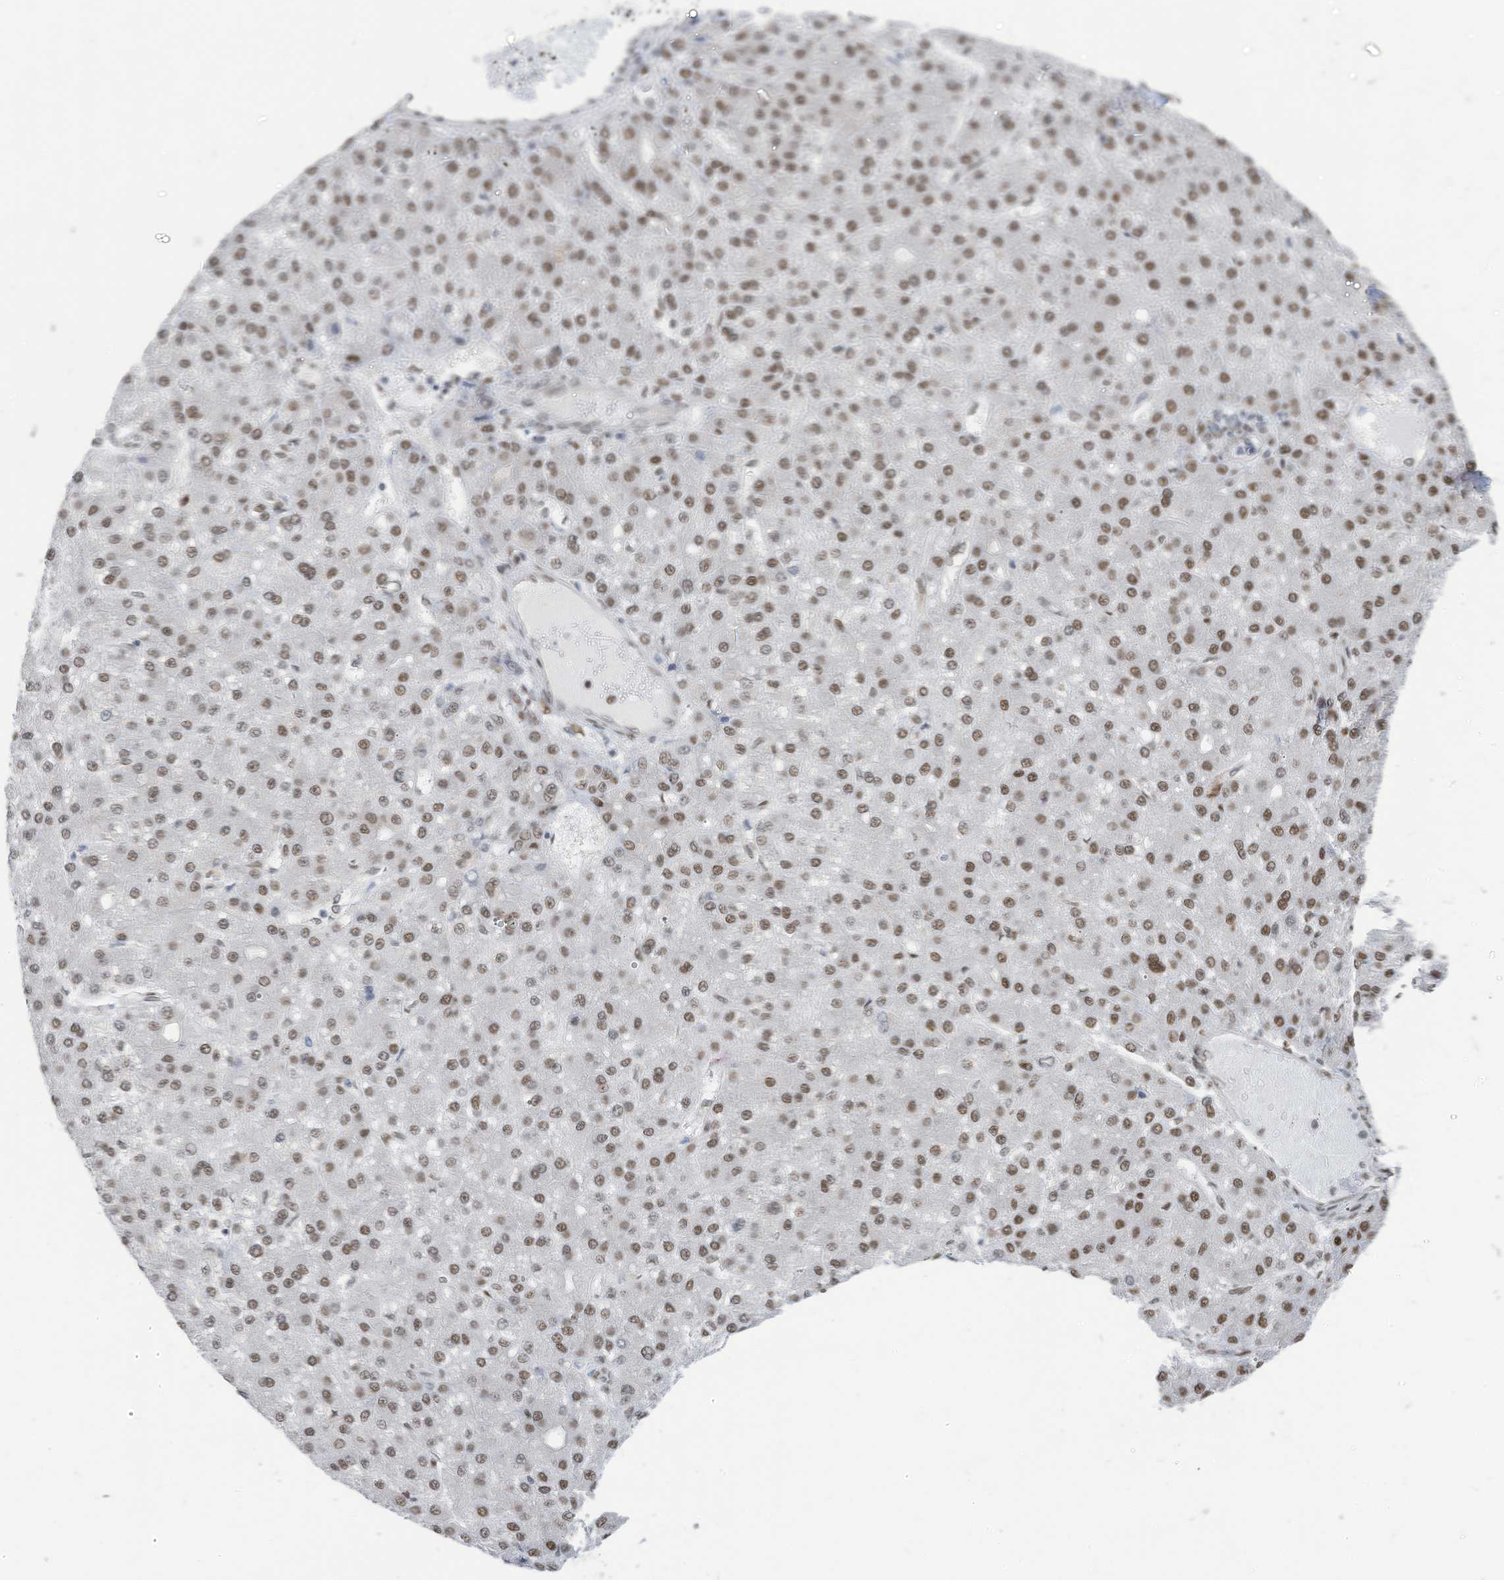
{"staining": {"intensity": "moderate", "quantity": ">75%", "location": "nuclear"}, "tissue": "liver cancer", "cell_type": "Tumor cells", "image_type": "cancer", "snomed": [{"axis": "morphology", "description": "Carcinoma, Hepatocellular, NOS"}, {"axis": "topography", "description": "Liver"}], "caption": "Tumor cells demonstrate medium levels of moderate nuclear staining in about >75% of cells in liver cancer (hepatocellular carcinoma).", "gene": "KHSRP", "patient": {"sex": "male", "age": 67}}